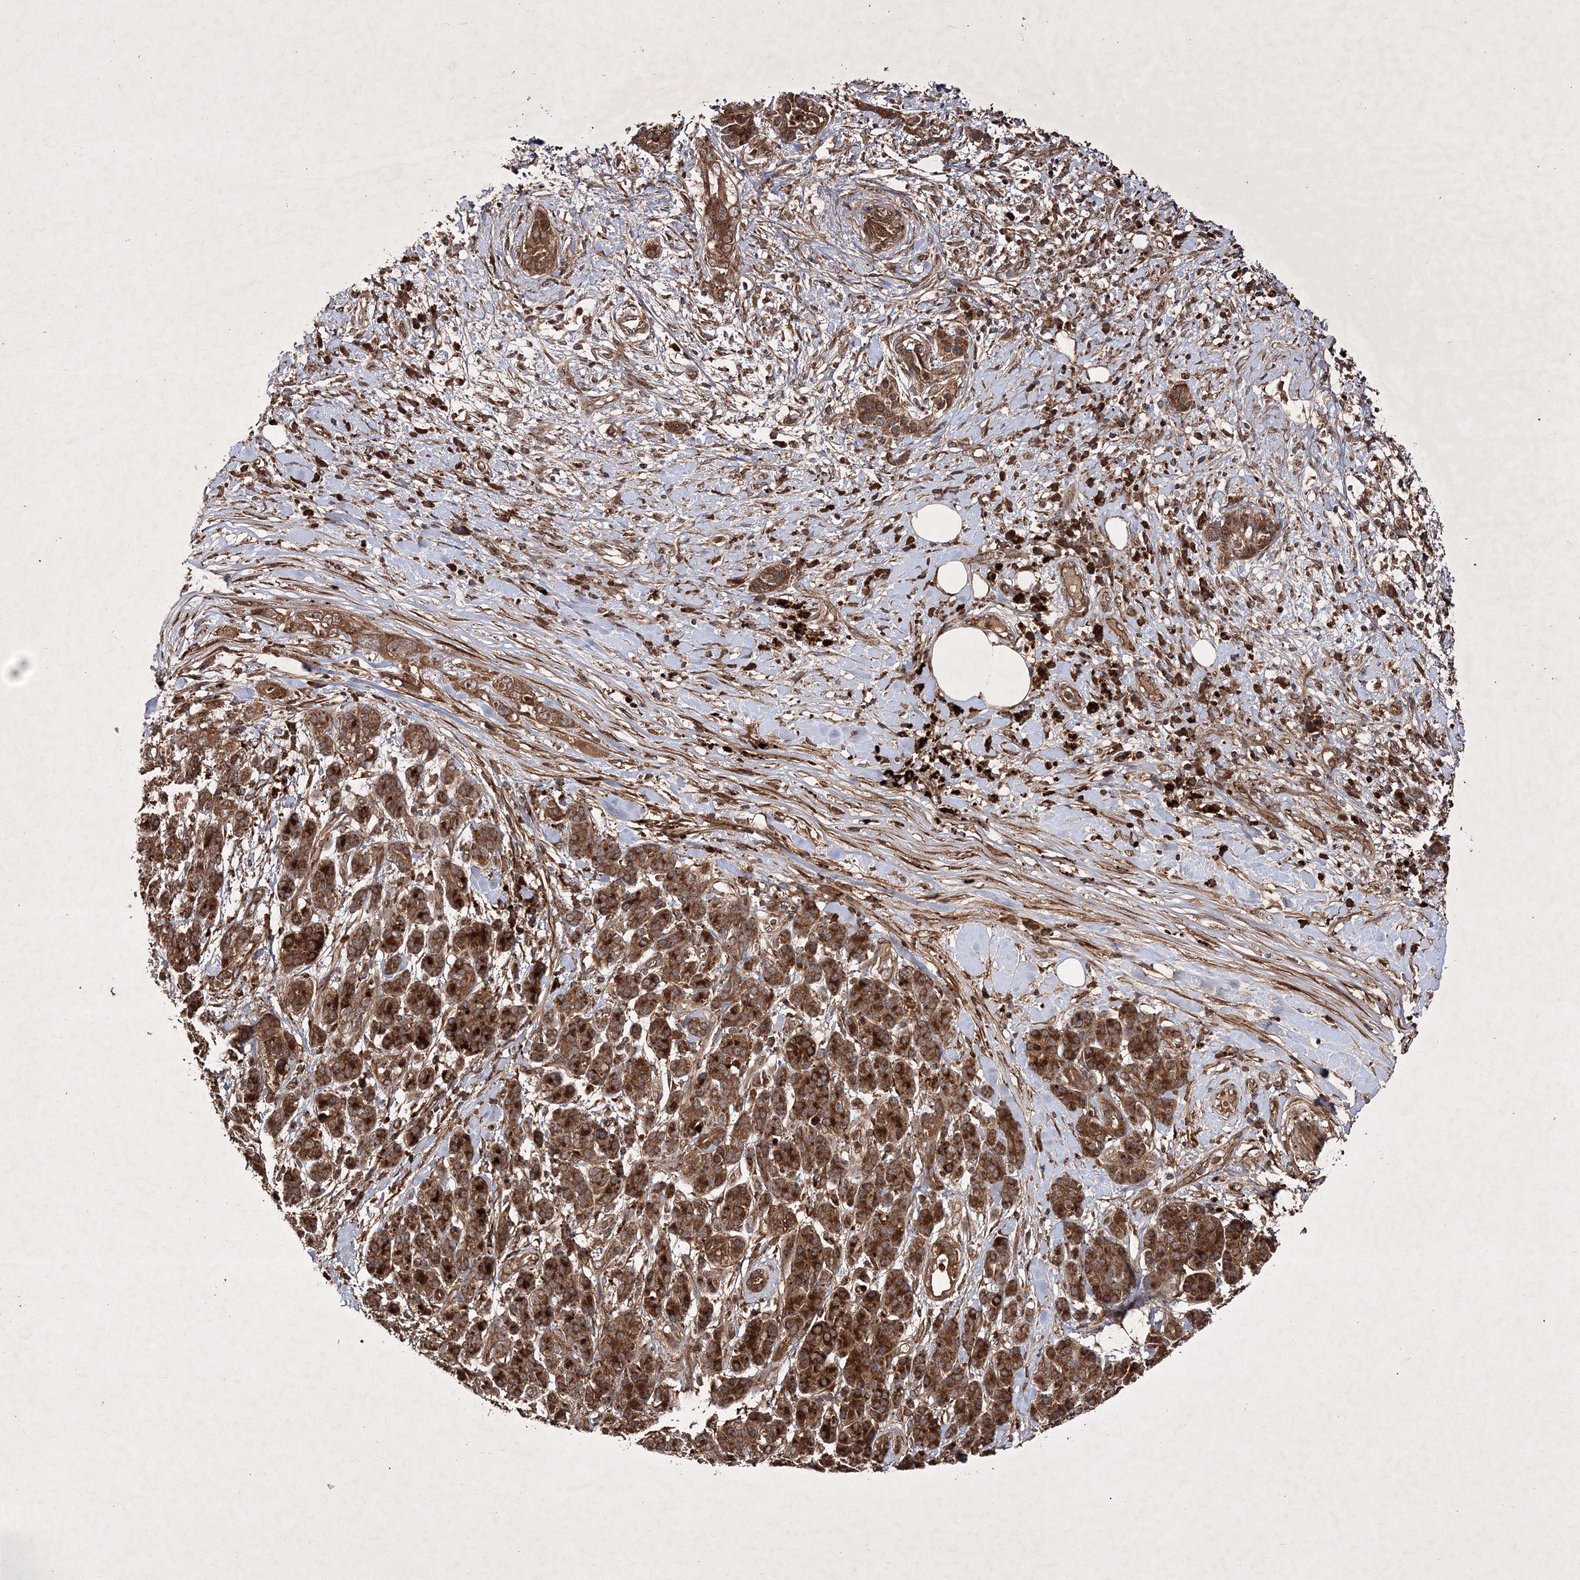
{"staining": {"intensity": "strong", "quantity": ">75%", "location": "cytoplasmic/membranous"}, "tissue": "pancreatic cancer", "cell_type": "Tumor cells", "image_type": "cancer", "snomed": [{"axis": "morphology", "description": "Adenocarcinoma, NOS"}, {"axis": "topography", "description": "Pancreas"}], "caption": "Approximately >75% of tumor cells in pancreatic cancer reveal strong cytoplasmic/membranous protein expression as visualized by brown immunohistochemical staining.", "gene": "DNAJC13", "patient": {"sex": "female", "age": 56}}